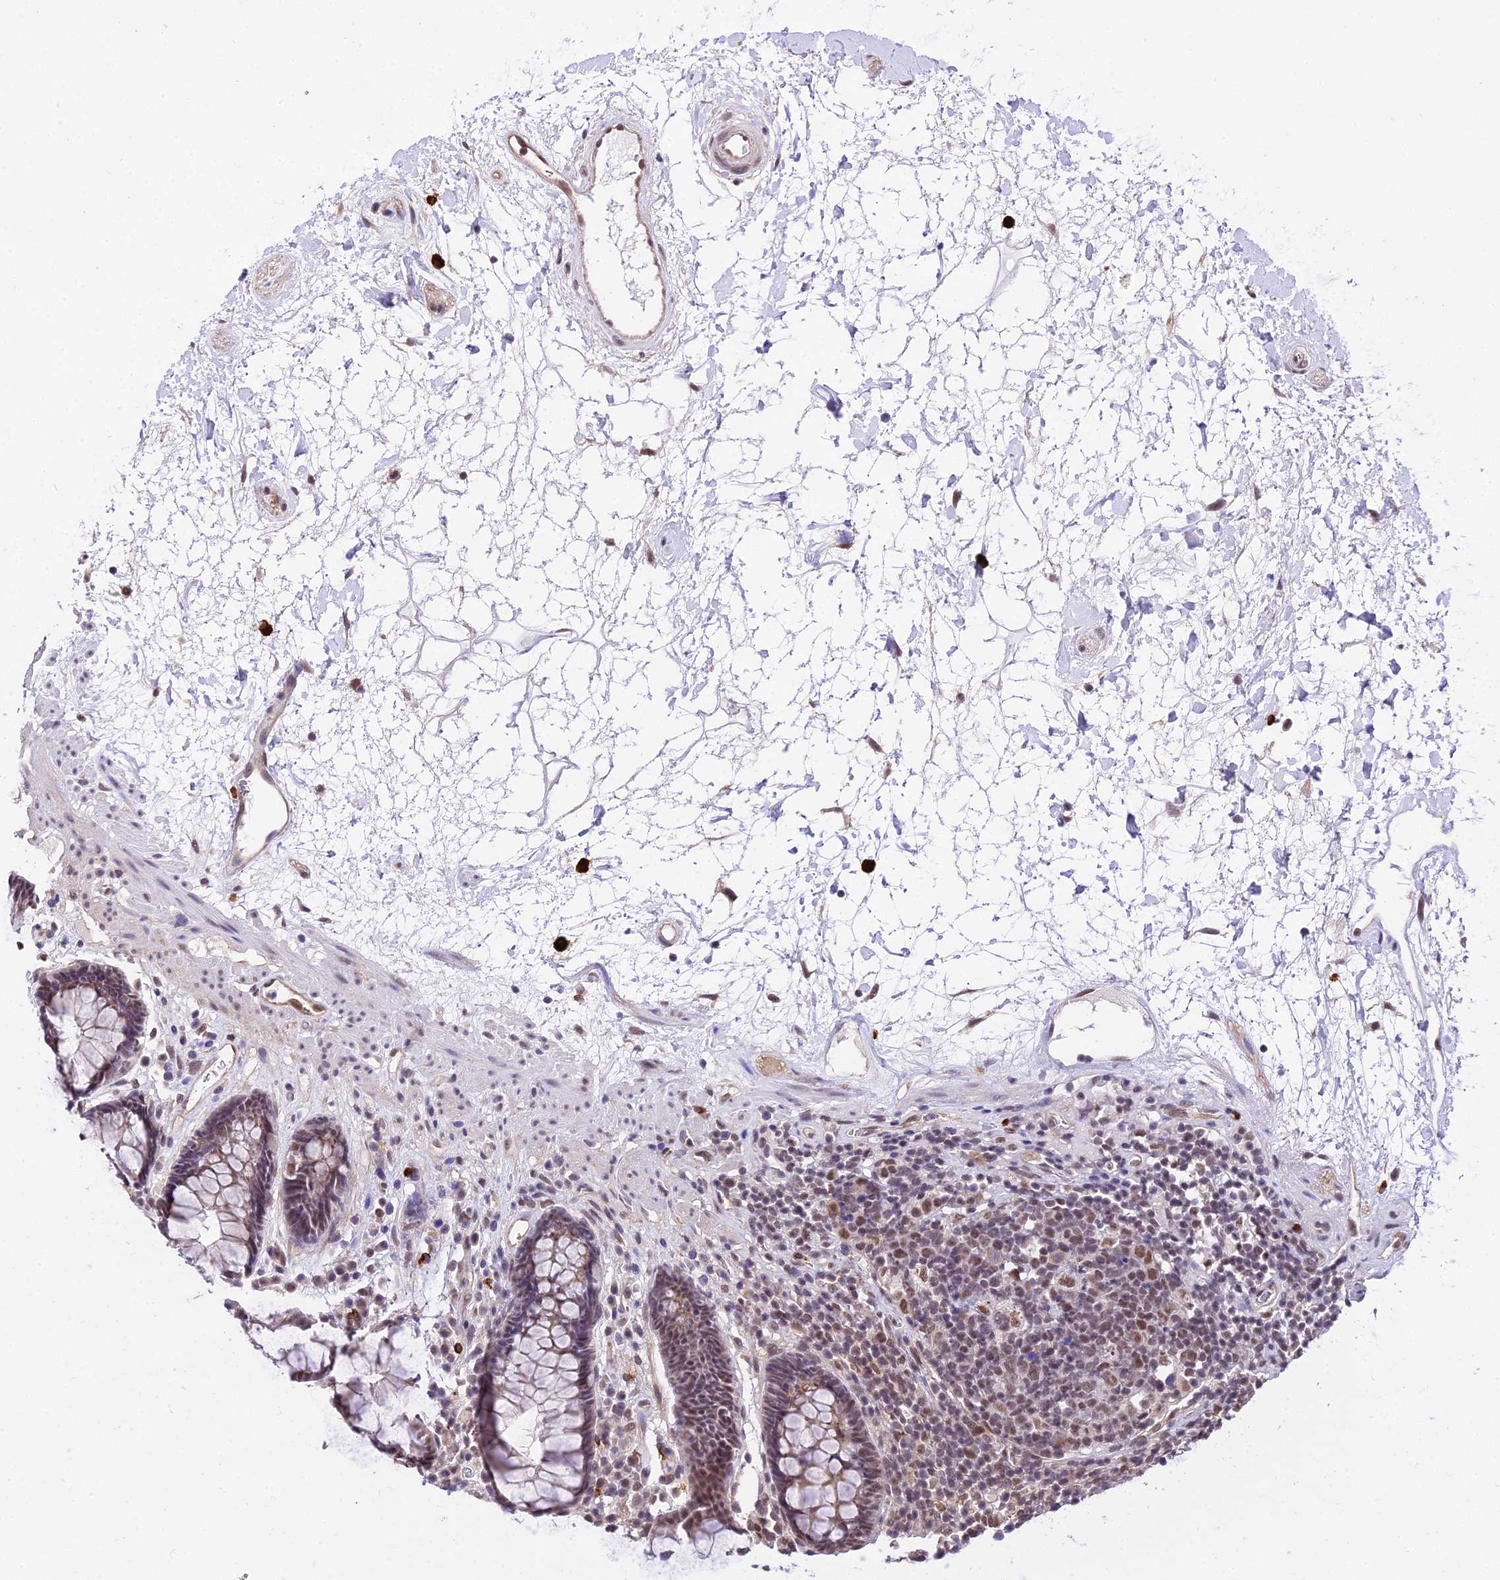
{"staining": {"intensity": "moderate", "quantity": ">75%", "location": "cytoplasmic/membranous,nuclear"}, "tissue": "rectum", "cell_type": "Glandular cells", "image_type": "normal", "snomed": [{"axis": "morphology", "description": "Normal tissue, NOS"}, {"axis": "topography", "description": "Rectum"}], "caption": "Protein staining by IHC shows moderate cytoplasmic/membranous,nuclear staining in approximately >75% of glandular cells in unremarkable rectum. (IHC, brightfield microscopy, high magnification).", "gene": "POLR2I", "patient": {"sex": "male", "age": 64}}